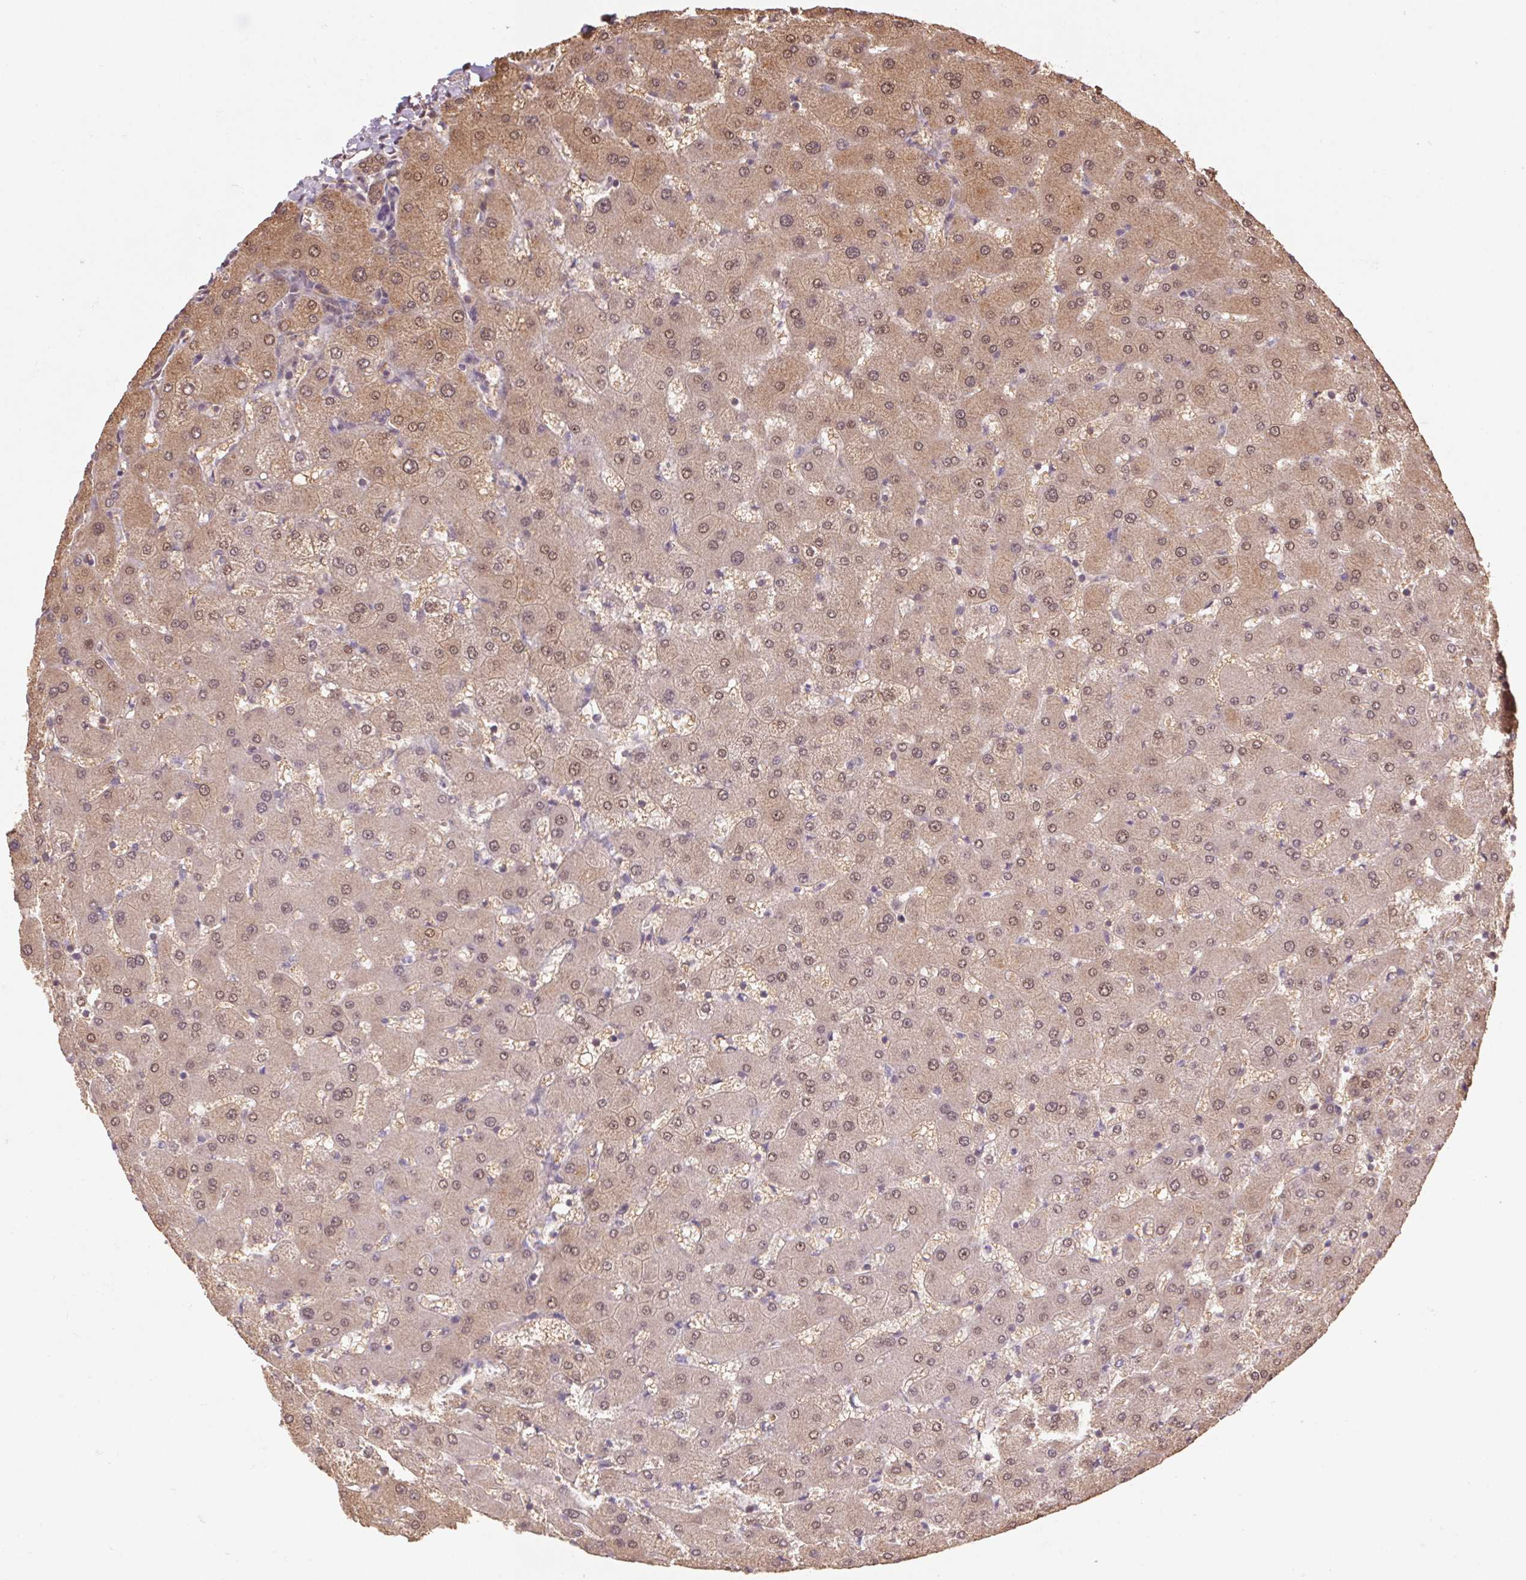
{"staining": {"intensity": "moderate", "quantity": "25%-75%", "location": "cytoplasmic/membranous,nuclear"}, "tissue": "liver", "cell_type": "Cholangiocytes", "image_type": "normal", "snomed": [{"axis": "morphology", "description": "Normal tissue, NOS"}, {"axis": "topography", "description": "Liver"}], "caption": "Brown immunohistochemical staining in benign human liver shows moderate cytoplasmic/membranous,nuclear positivity in about 25%-75% of cholangiocytes.", "gene": "CUTA", "patient": {"sex": "female", "age": 63}}